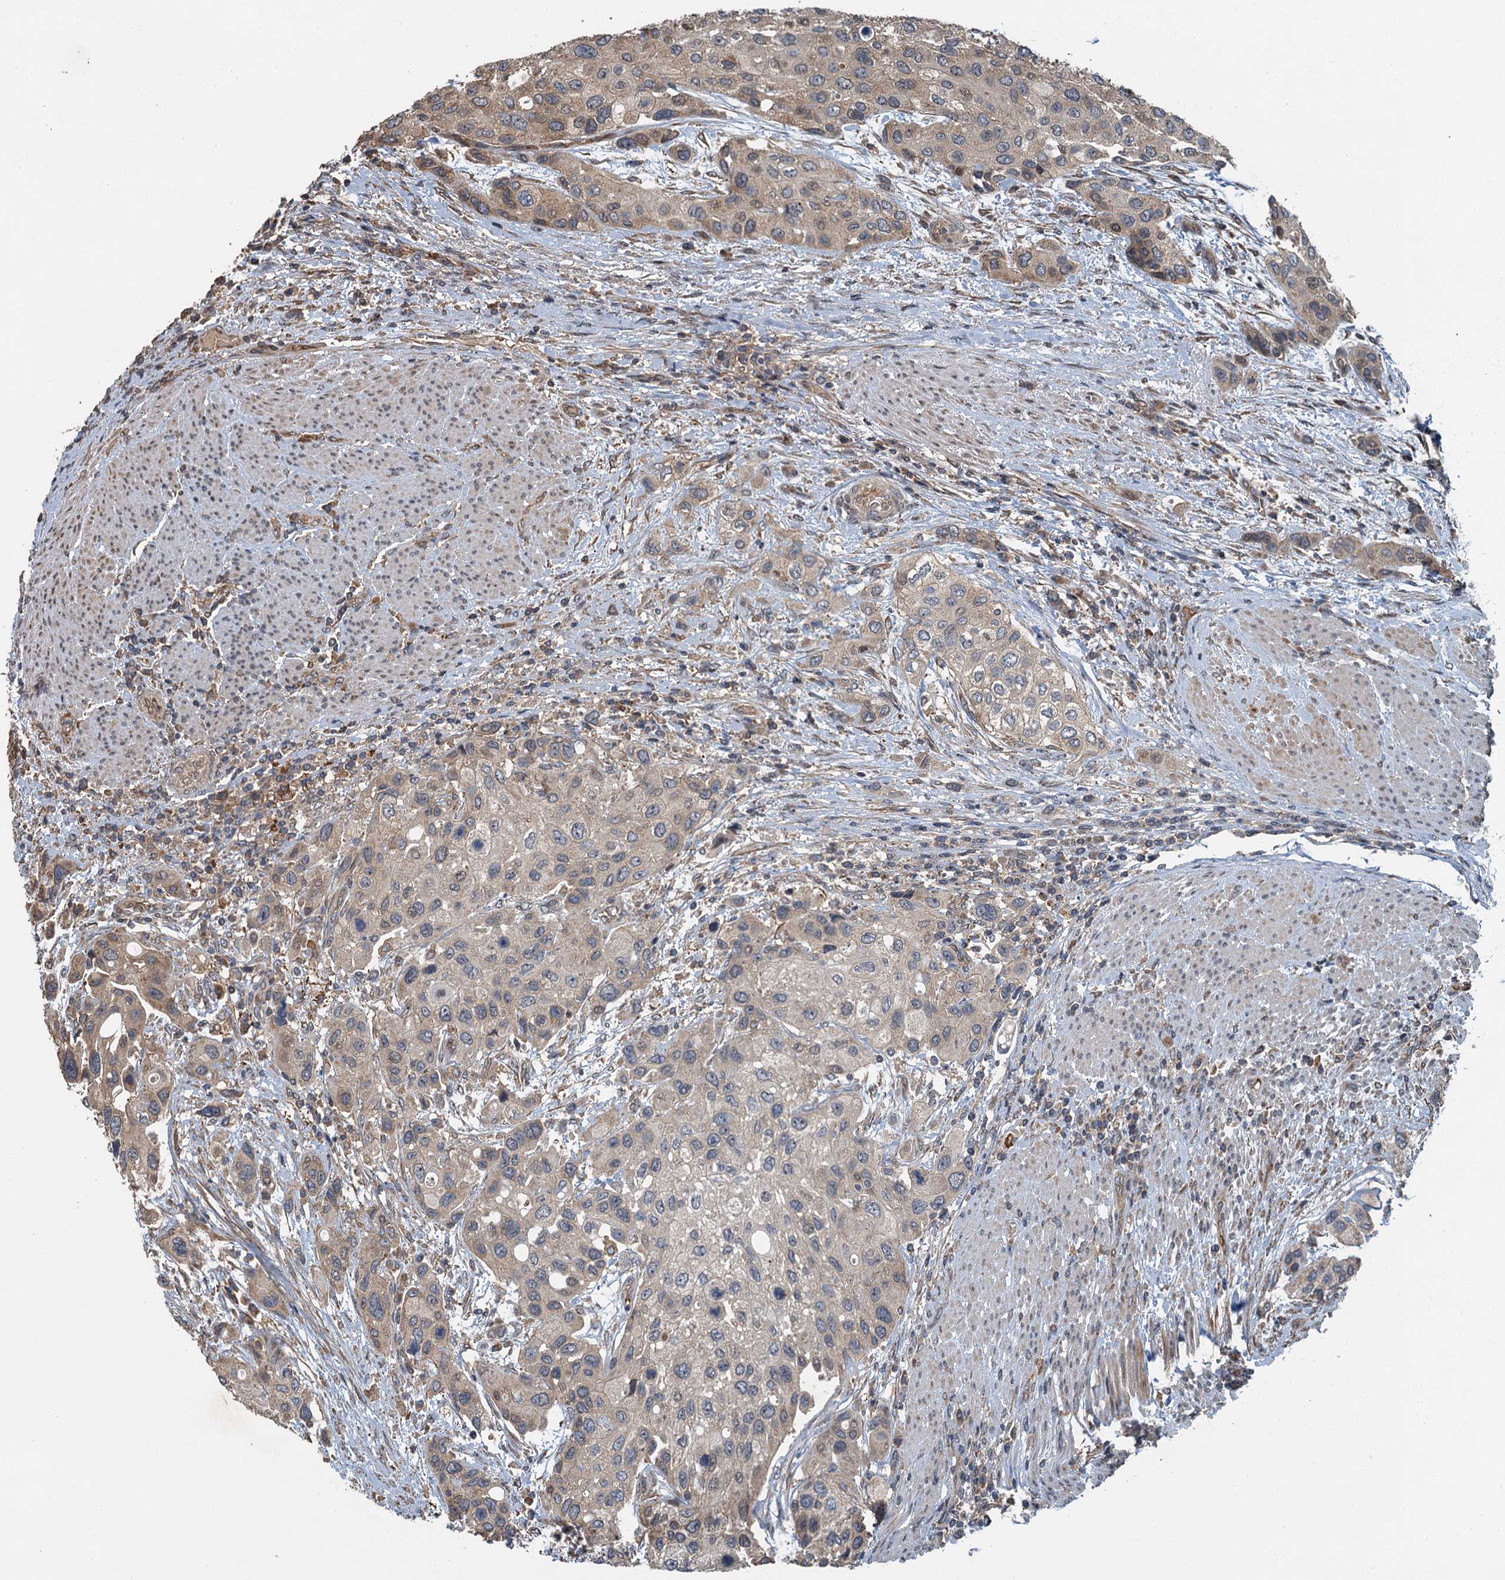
{"staining": {"intensity": "weak", "quantity": "25%-75%", "location": "cytoplasmic/membranous"}, "tissue": "urothelial cancer", "cell_type": "Tumor cells", "image_type": "cancer", "snomed": [{"axis": "morphology", "description": "Normal tissue, NOS"}, {"axis": "morphology", "description": "Urothelial carcinoma, High grade"}, {"axis": "topography", "description": "Vascular tissue"}, {"axis": "topography", "description": "Urinary bladder"}], "caption": "Protein staining reveals weak cytoplasmic/membranous expression in approximately 25%-75% of tumor cells in urothelial carcinoma (high-grade). (DAB = brown stain, brightfield microscopy at high magnification).", "gene": "SNX32", "patient": {"sex": "female", "age": 56}}